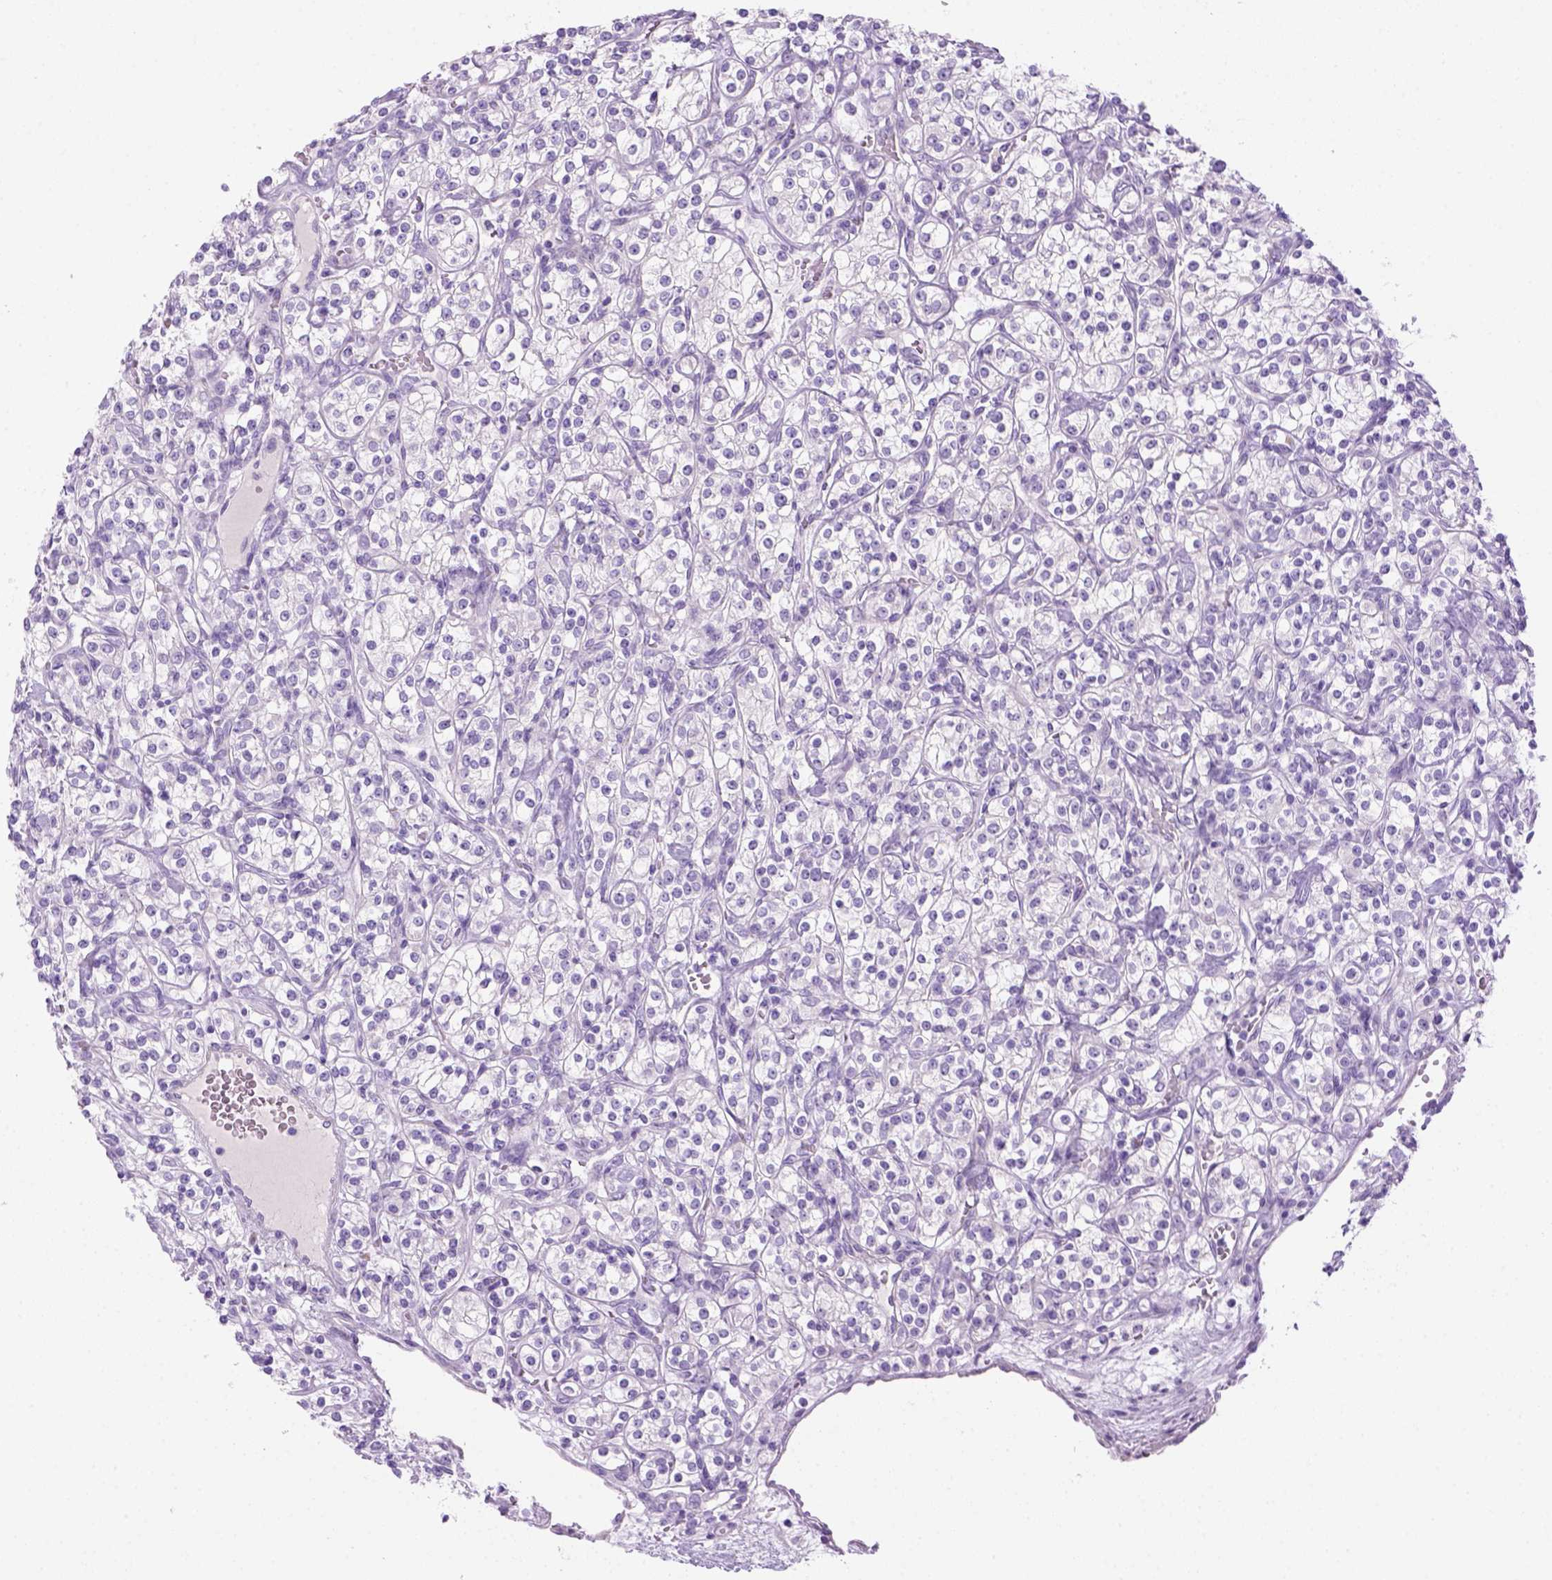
{"staining": {"intensity": "negative", "quantity": "none", "location": "none"}, "tissue": "renal cancer", "cell_type": "Tumor cells", "image_type": "cancer", "snomed": [{"axis": "morphology", "description": "Adenocarcinoma, NOS"}, {"axis": "topography", "description": "Kidney"}], "caption": "Renal cancer (adenocarcinoma) stained for a protein using immunohistochemistry (IHC) exhibits no expression tumor cells.", "gene": "DNAH11", "patient": {"sex": "male", "age": 77}}